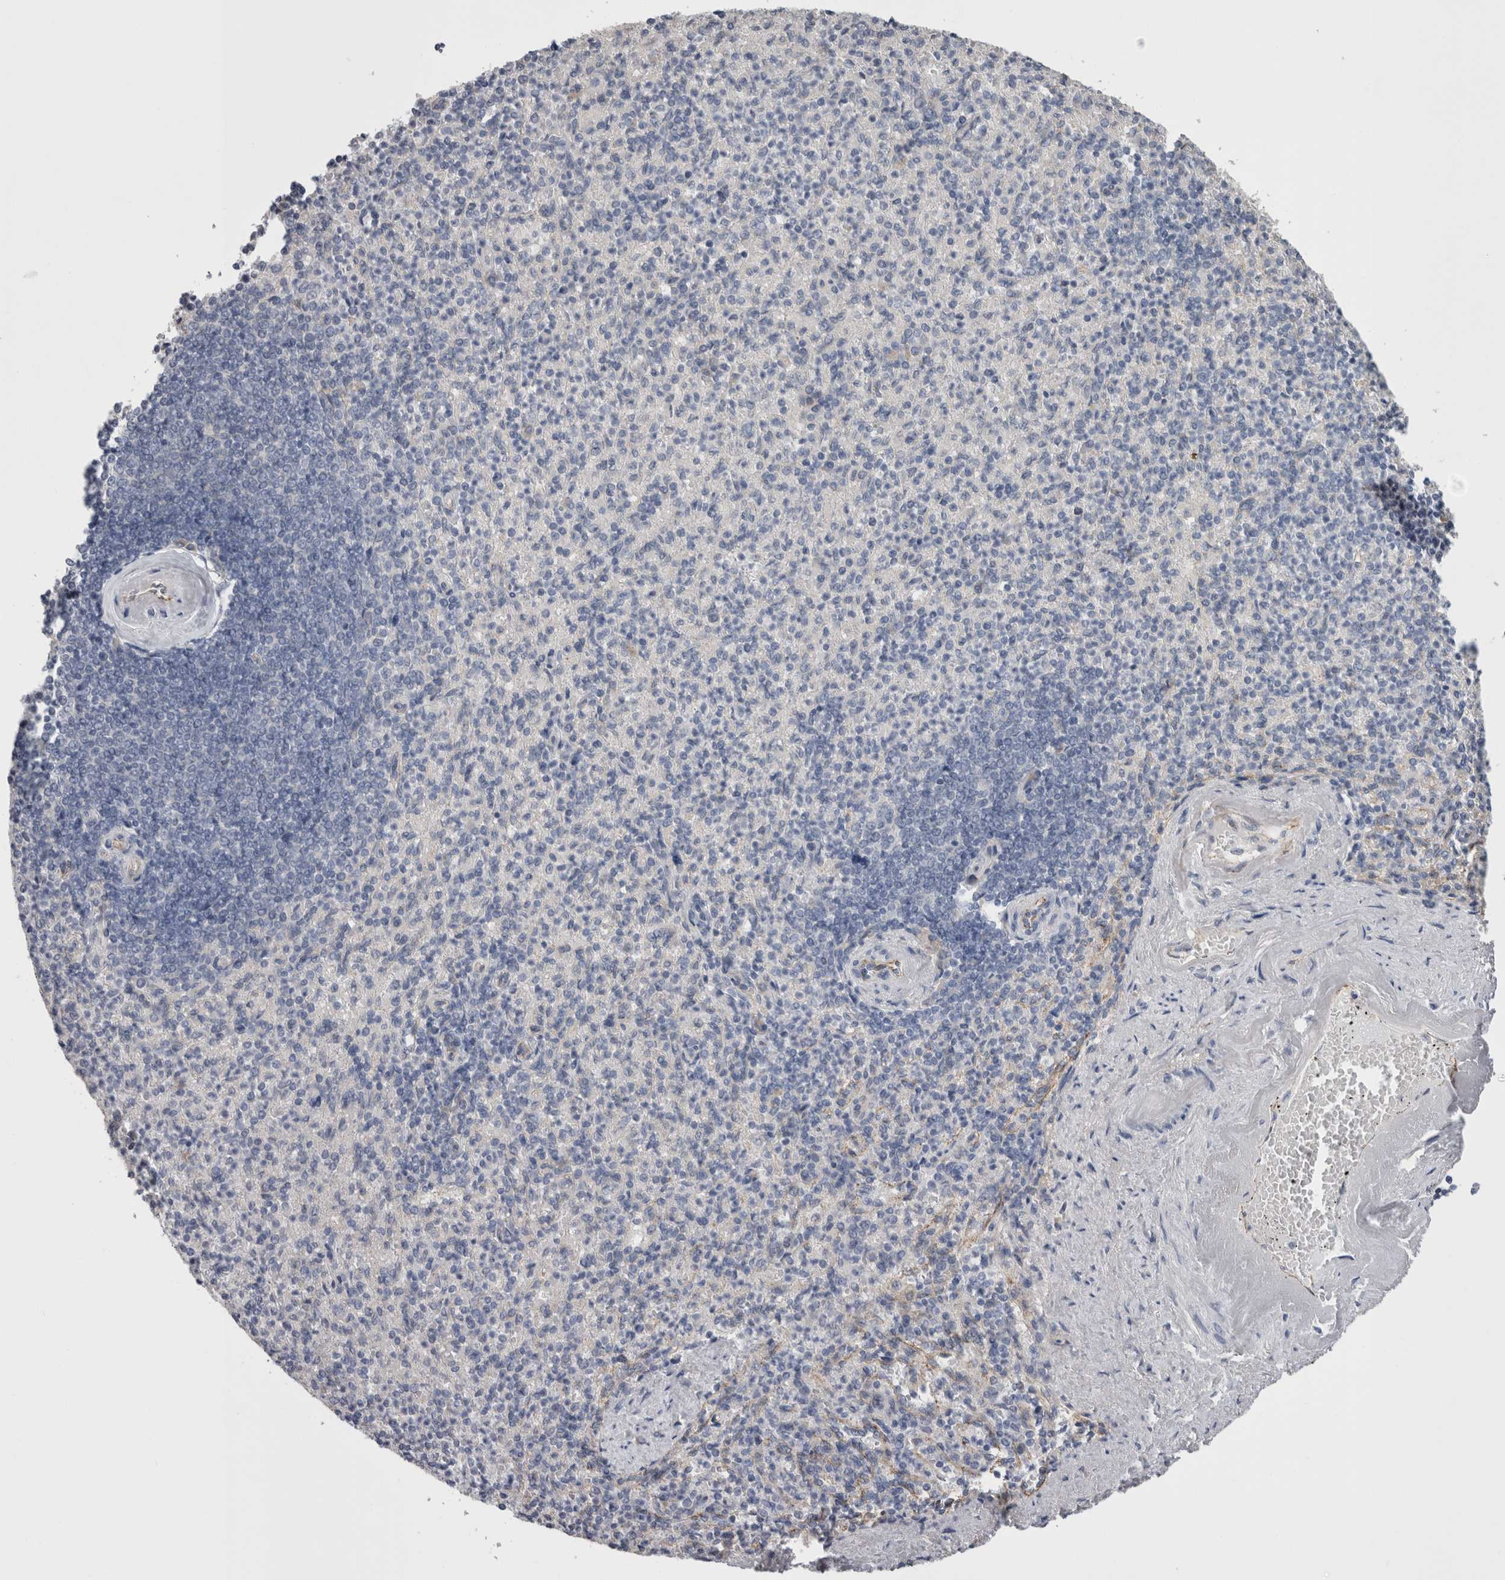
{"staining": {"intensity": "negative", "quantity": "none", "location": "none"}, "tissue": "spleen", "cell_type": "Cells in red pulp", "image_type": "normal", "snomed": [{"axis": "morphology", "description": "Normal tissue, NOS"}, {"axis": "topography", "description": "Spleen"}], "caption": "Photomicrograph shows no significant protein positivity in cells in red pulp of unremarkable spleen.", "gene": "NECTIN2", "patient": {"sex": "female", "age": 74}}